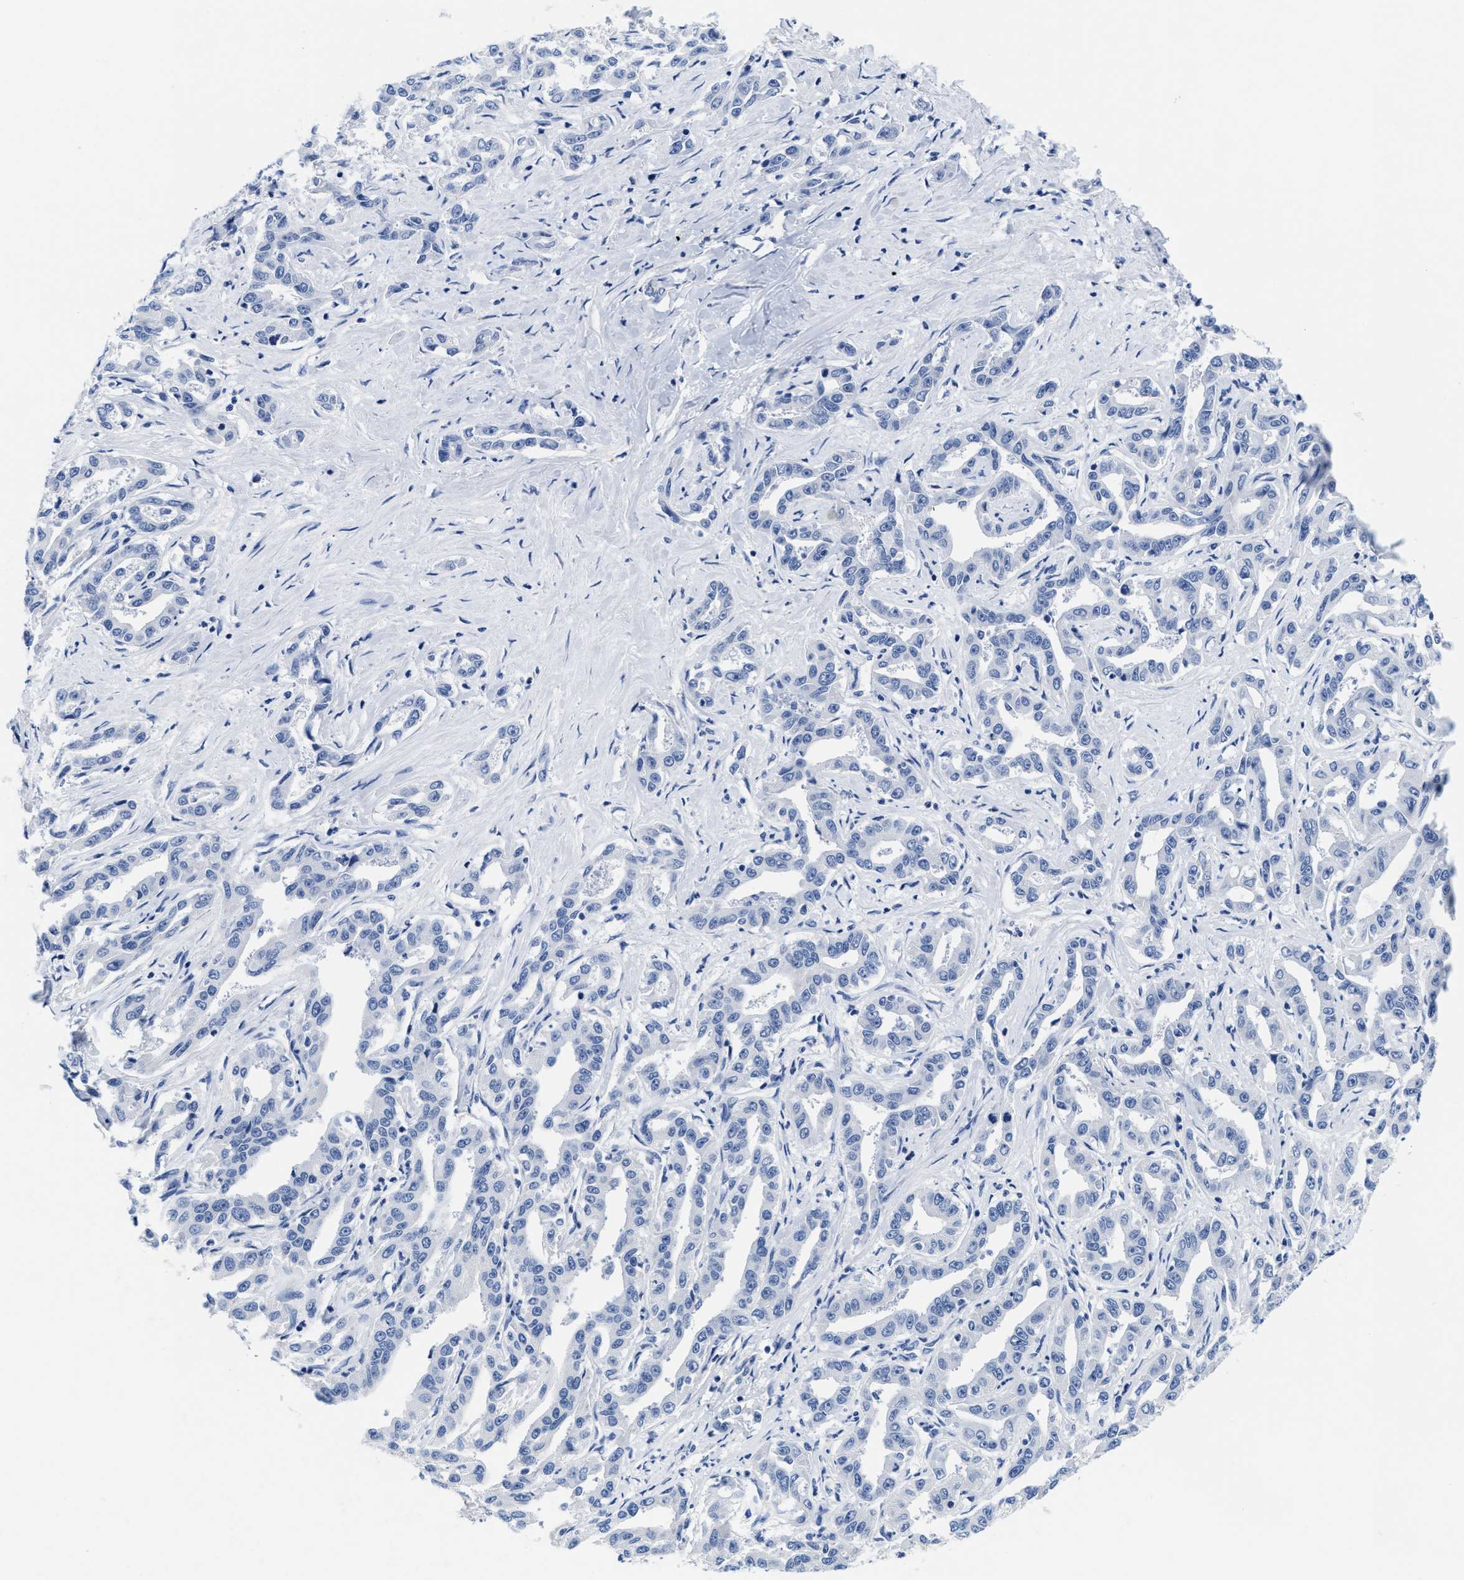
{"staining": {"intensity": "negative", "quantity": "none", "location": "none"}, "tissue": "liver cancer", "cell_type": "Tumor cells", "image_type": "cancer", "snomed": [{"axis": "morphology", "description": "Cholangiocarcinoma"}, {"axis": "topography", "description": "Liver"}], "caption": "Immunohistochemistry (IHC) image of neoplastic tissue: human liver cholangiocarcinoma stained with DAB displays no significant protein positivity in tumor cells.", "gene": "TTC3", "patient": {"sex": "male", "age": 59}}